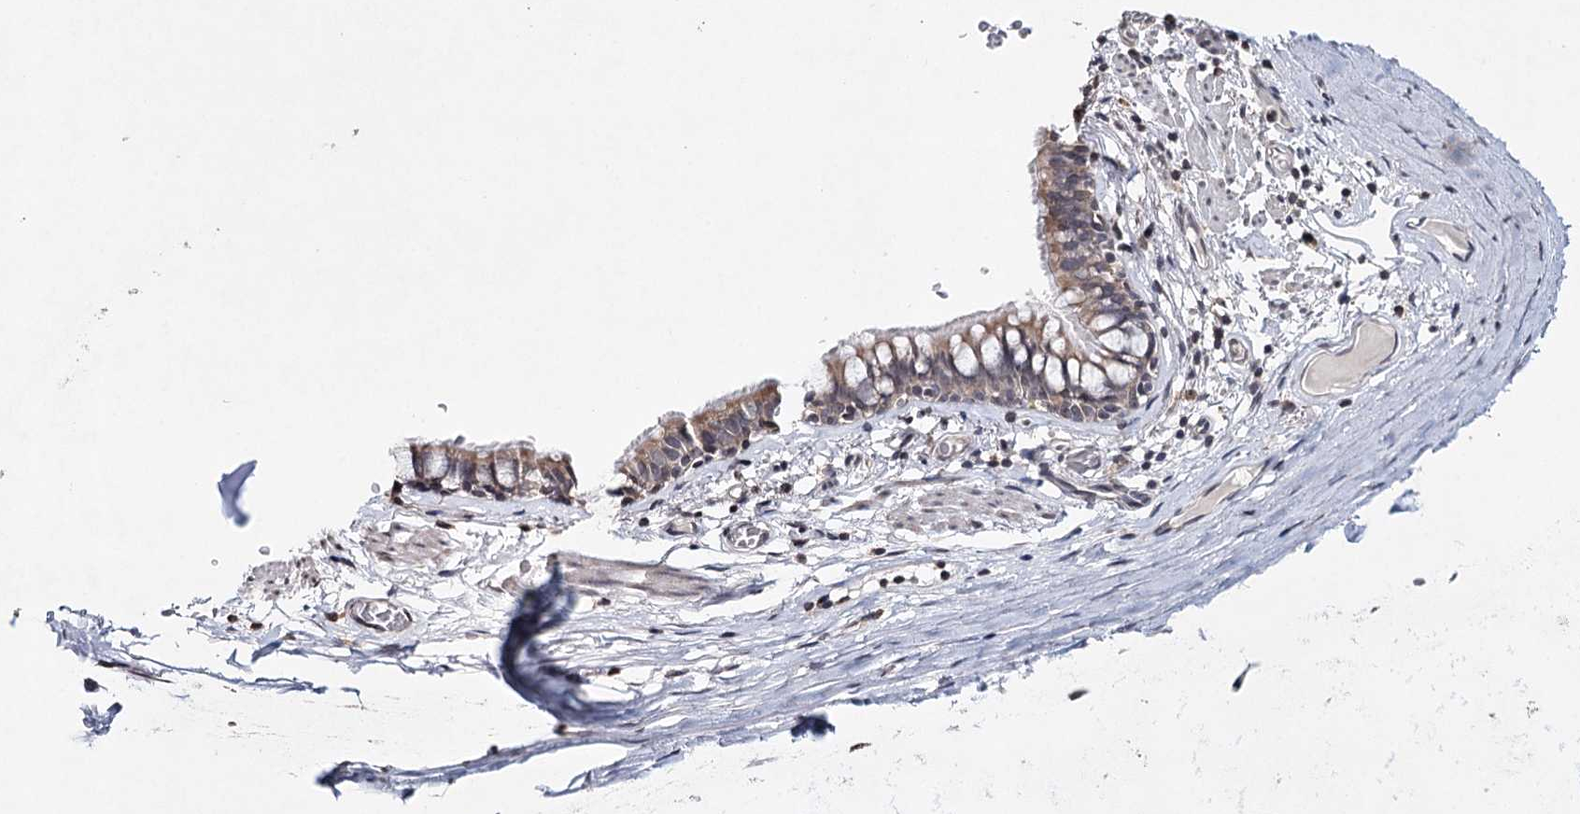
{"staining": {"intensity": "moderate", "quantity": "25%-75%", "location": "cytoplasmic/membranous"}, "tissue": "bronchus", "cell_type": "Respiratory epithelial cells", "image_type": "normal", "snomed": [{"axis": "morphology", "description": "Normal tissue, NOS"}, {"axis": "topography", "description": "Cartilage tissue"}, {"axis": "topography", "description": "Bronchus"}], "caption": "Protein analysis of normal bronchus exhibits moderate cytoplasmic/membranous expression in about 25%-75% of respiratory epithelial cells.", "gene": "ICOS", "patient": {"sex": "female", "age": 36}}